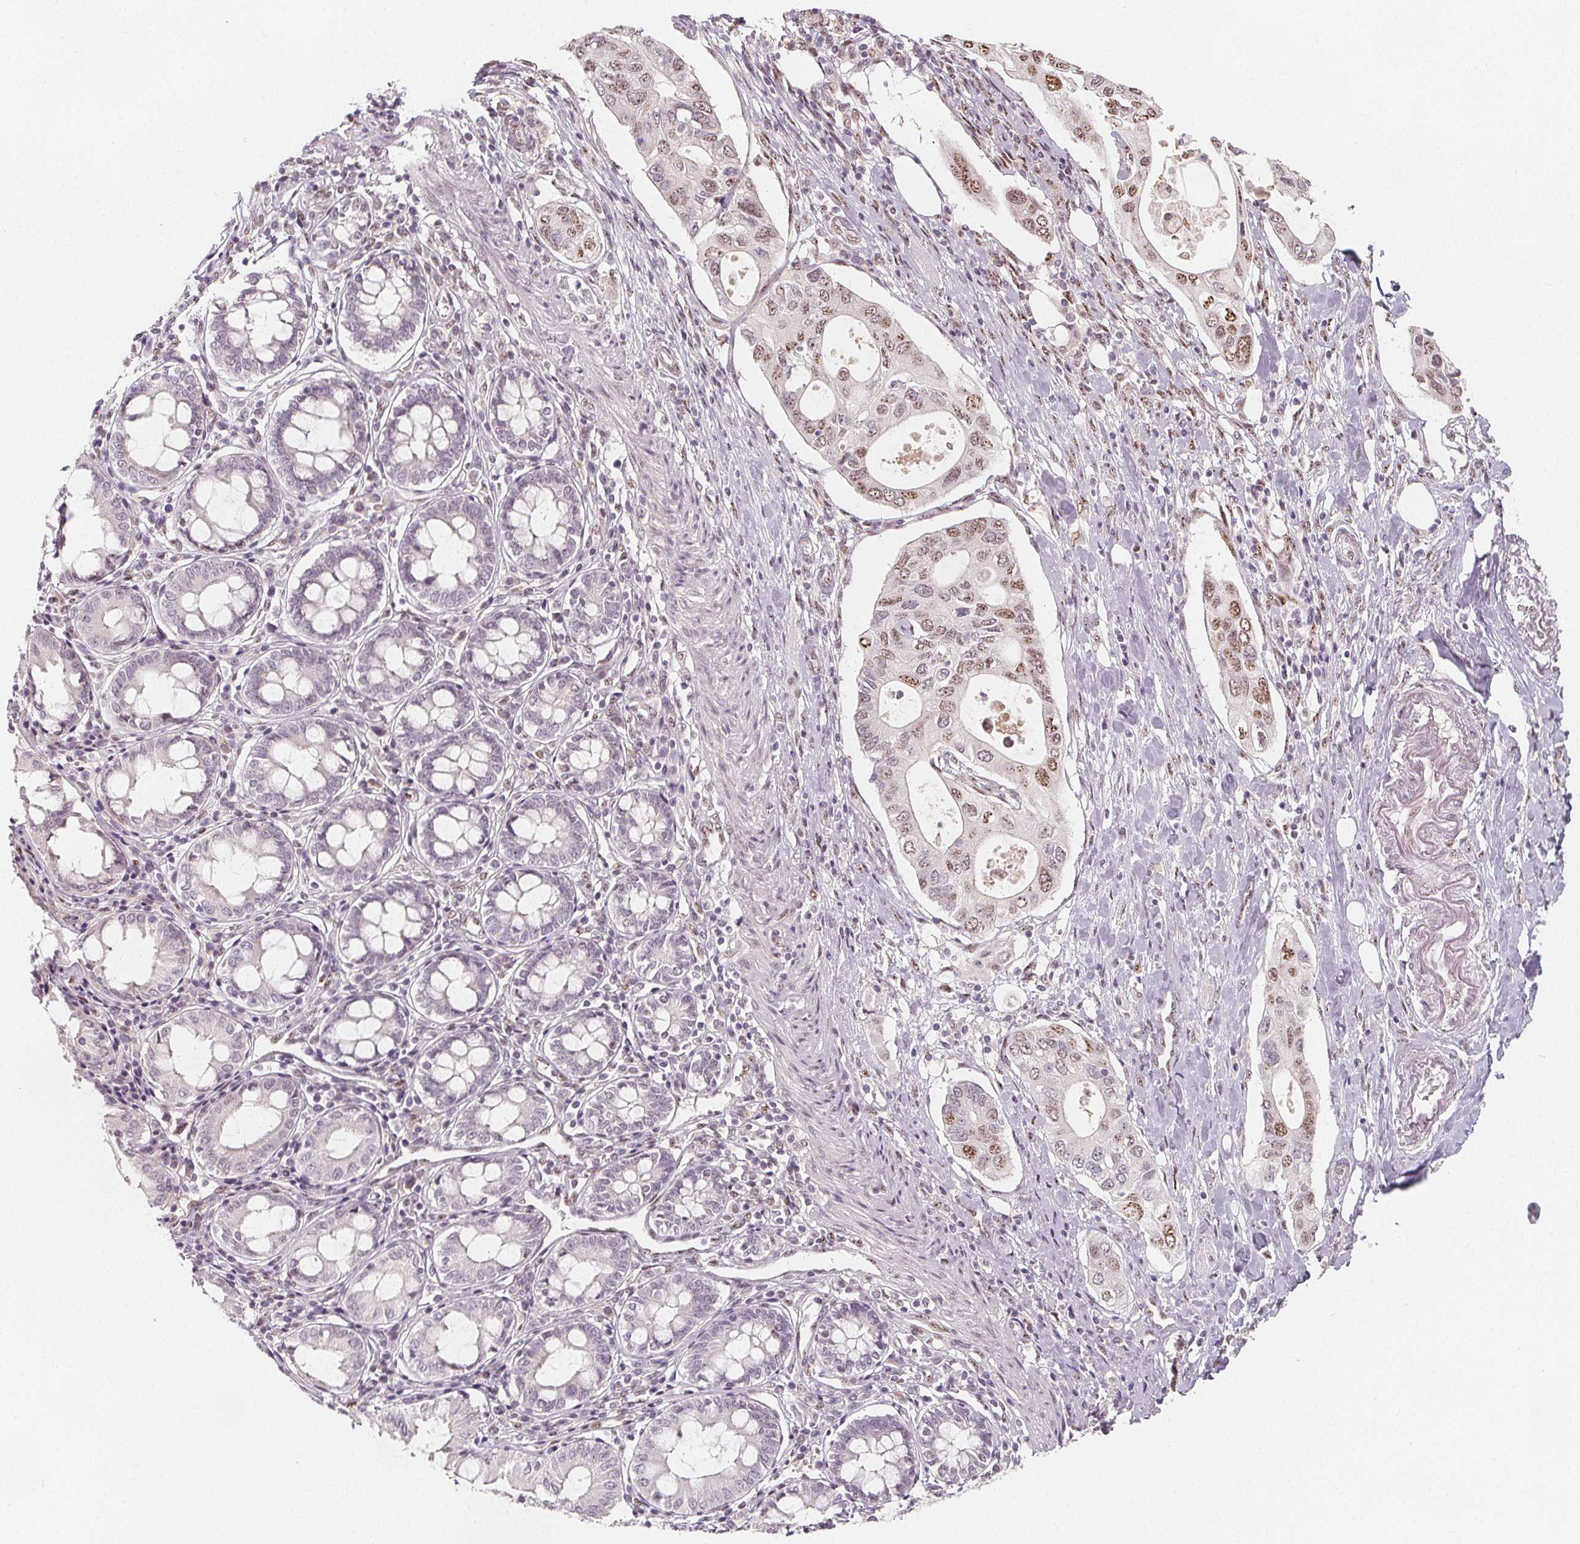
{"staining": {"intensity": "negative", "quantity": "none", "location": "none"}, "tissue": "pancreatic cancer", "cell_type": "Tumor cells", "image_type": "cancer", "snomed": [{"axis": "morphology", "description": "Adenocarcinoma, NOS"}, {"axis": "topography", "description": "Pancreas"}], "caption": "This is a micrograph of IHC staining of pancreatic cancer, which shows no staining in tumor cells.", "gene": "DRC3", "patient": {"sex": "female", "age": 63}}